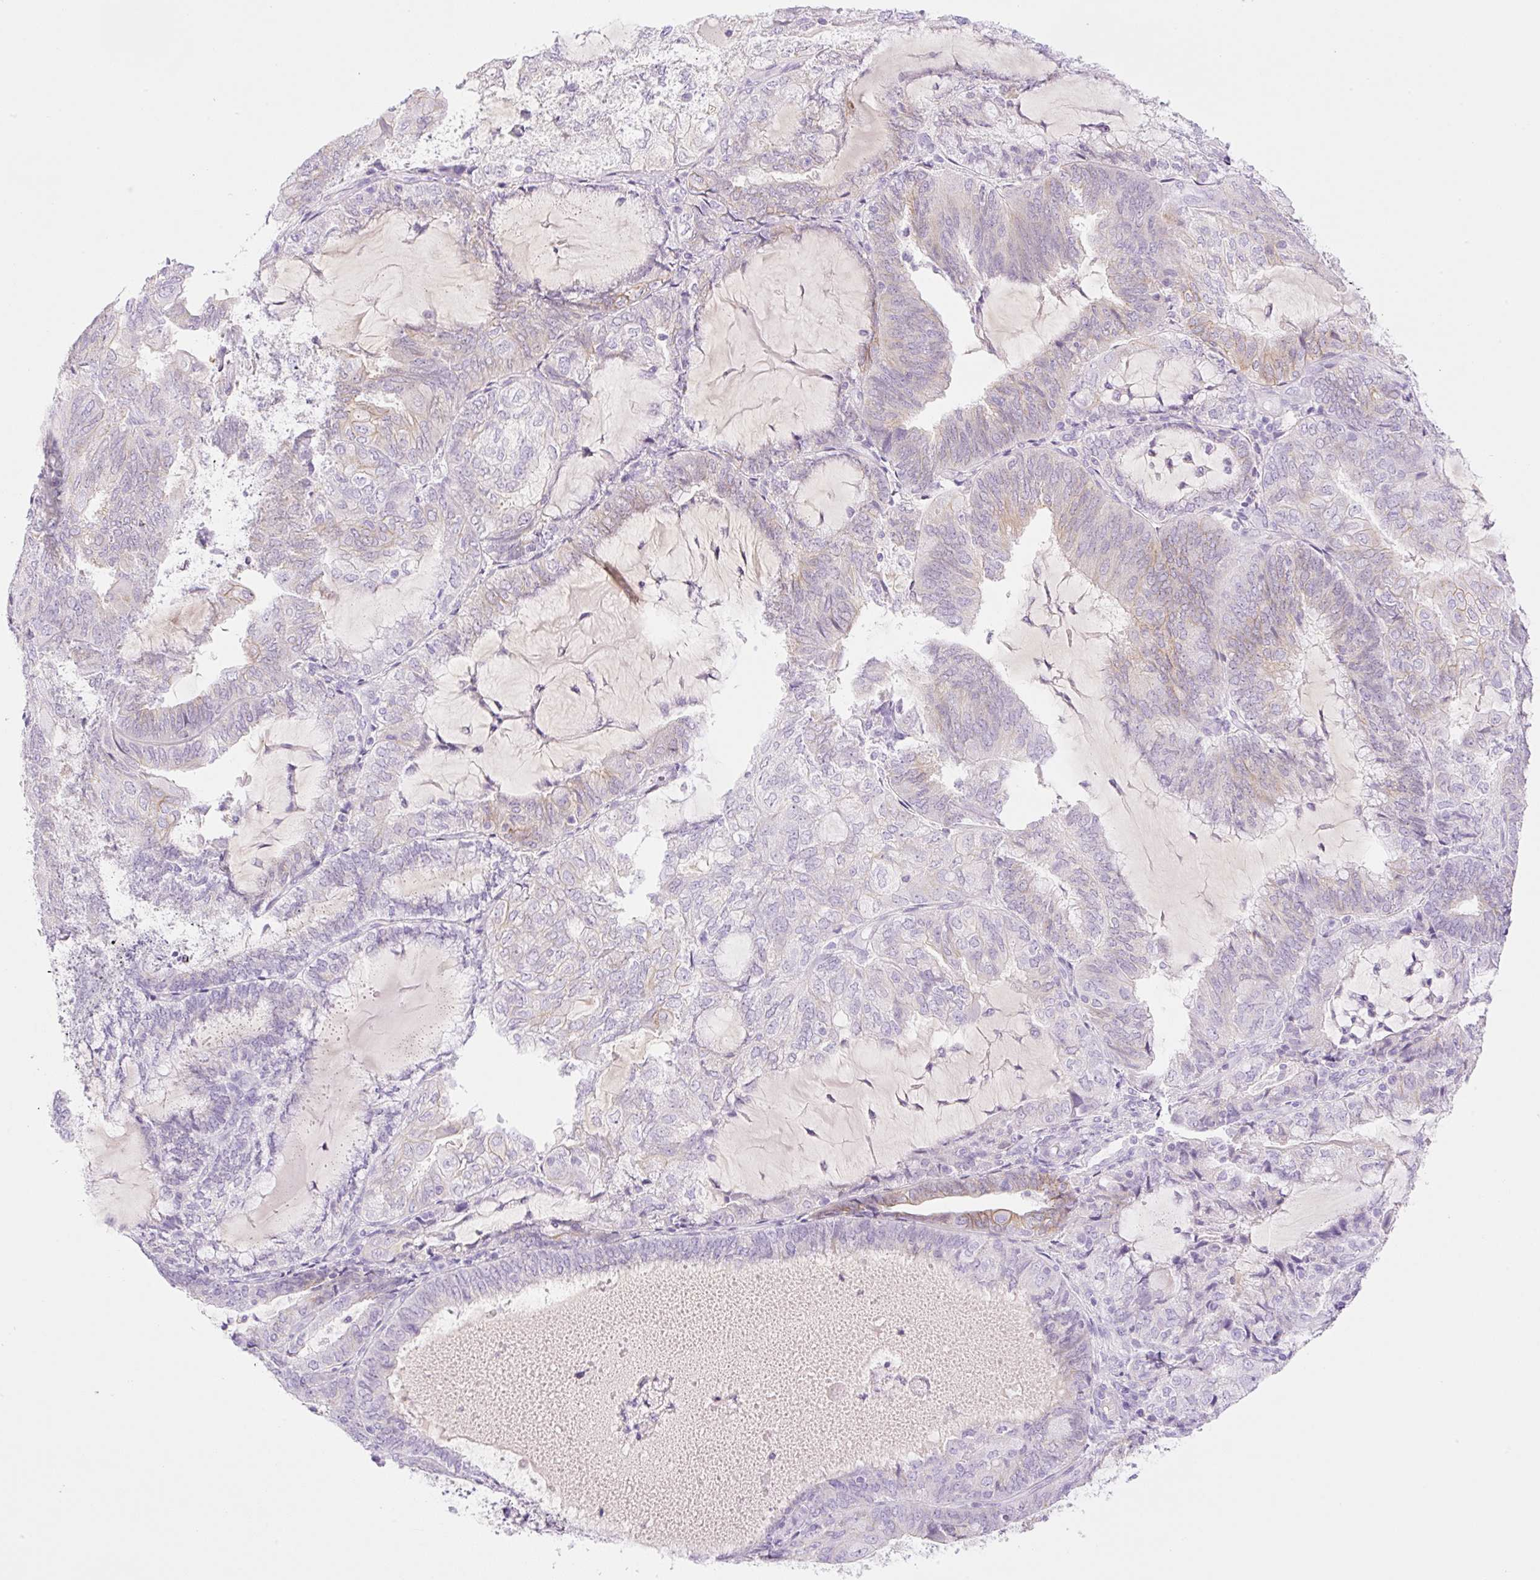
{"staining": {"intensity": "weak", "quantity": "<25%", "location": "cytoplasmic/membranous"}, "tissue": "endometrial cancer", "cell_type": "Tumor cells", "image_type": "cancer", "snomed": [{"axis": "morphology", "description": "Adenocarcinoma, NOS"}, {"axis": "topography", "description": "Endometrium"}], "caption": "IHC of human adenocarcinoma (endometrial) shows no positivity in tumor cells. Brightfield microscopy of IHC stained with DAB (brown) and hematoxylin (blue), captured at high magnification.", "gene": "PALM3", "patient": {"sex": "female", "age": 81}}